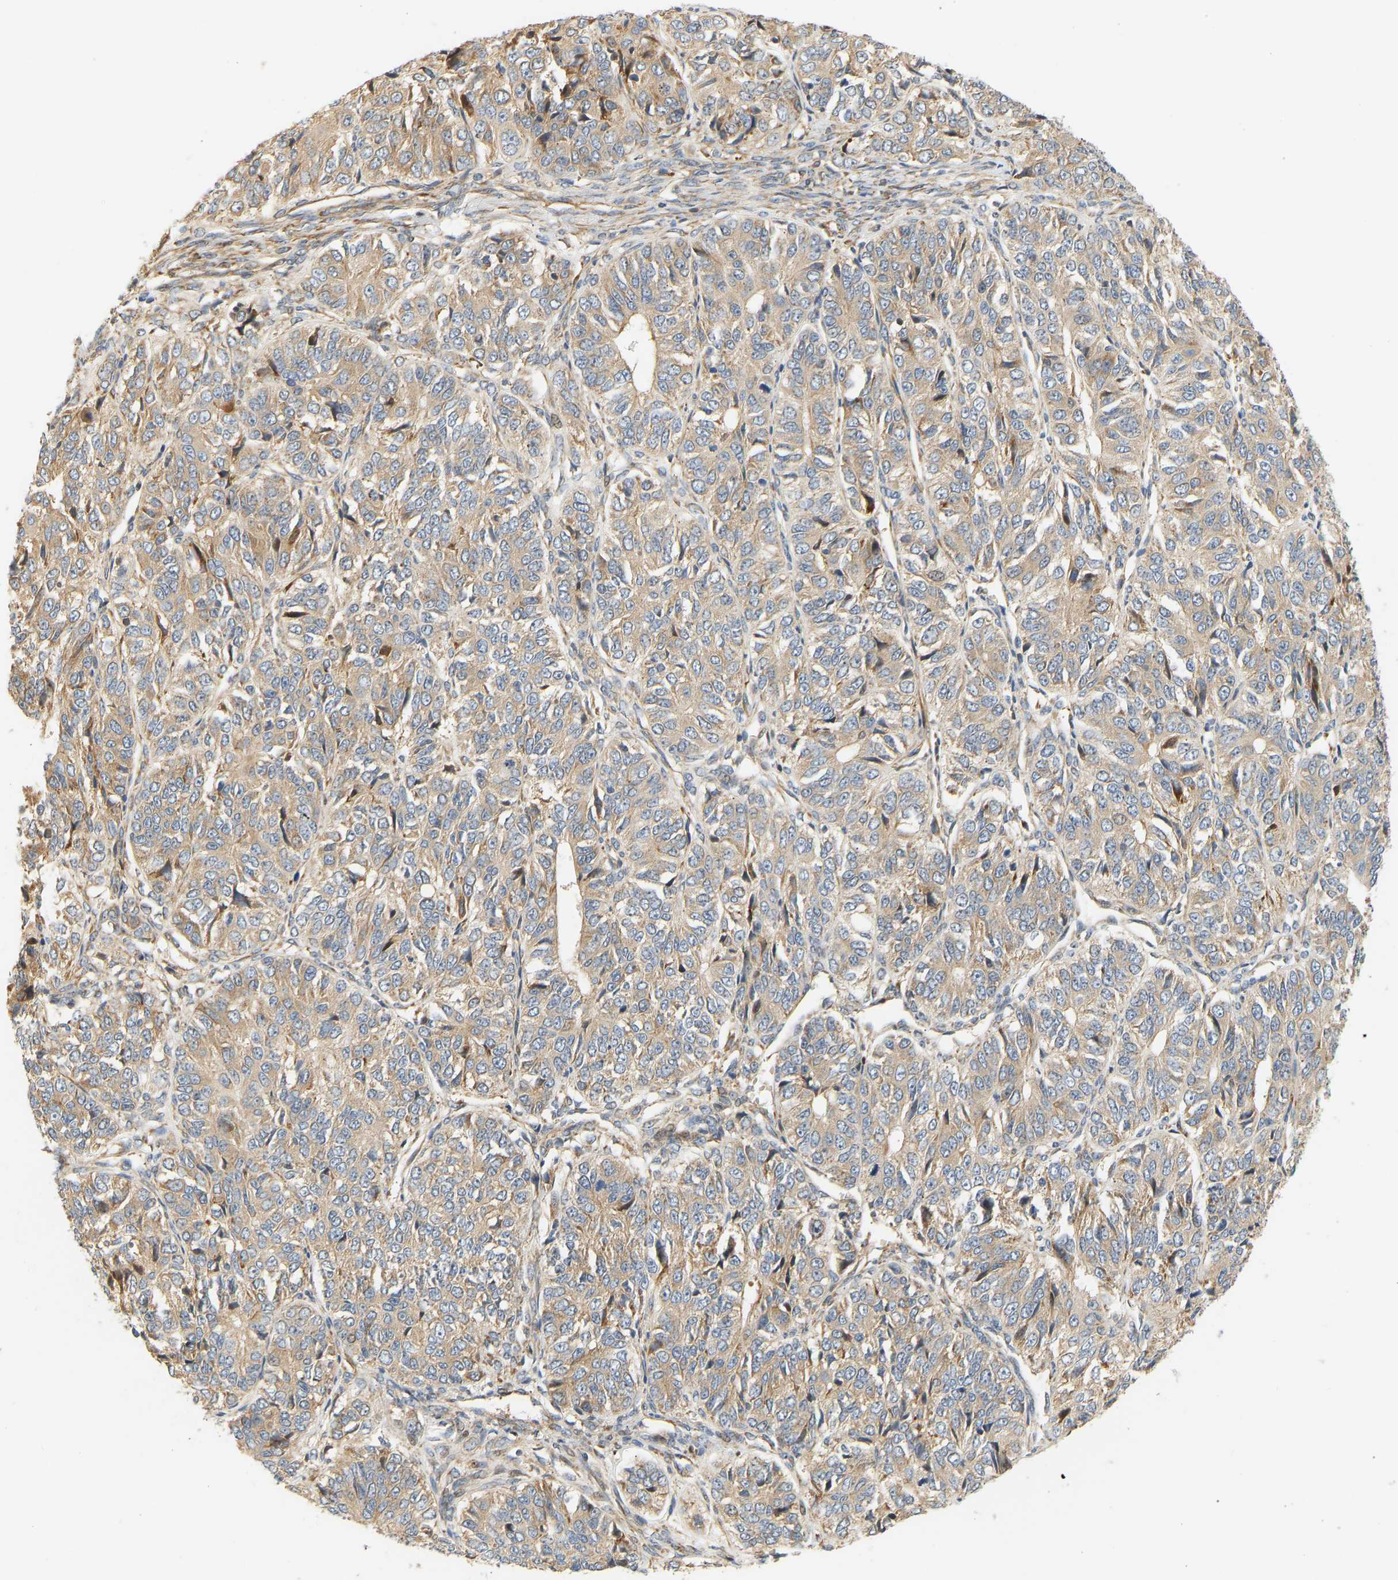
{"staining": {"intensity": "moderate", "quantity": ">75%", "location": "cytoplasmic/membranous"}, "tissue": "ovarian cancer", "cell_type": "Tumor cells", "image_type": "cancer", "snomed": [{"axis": "morphology", "description": "Carcinoma, endometroid"}, {"axis": "topography", "description": "Ovary"}], "caption": "Immunohistochemical staining of ovarian endometroid carcinoma displays medium levels of moderate cytoplasmic/membranous protein staining in about >75% of tumor cells.", "gene": "RPS14", "patient": {"sex": "female", "age": 51}}